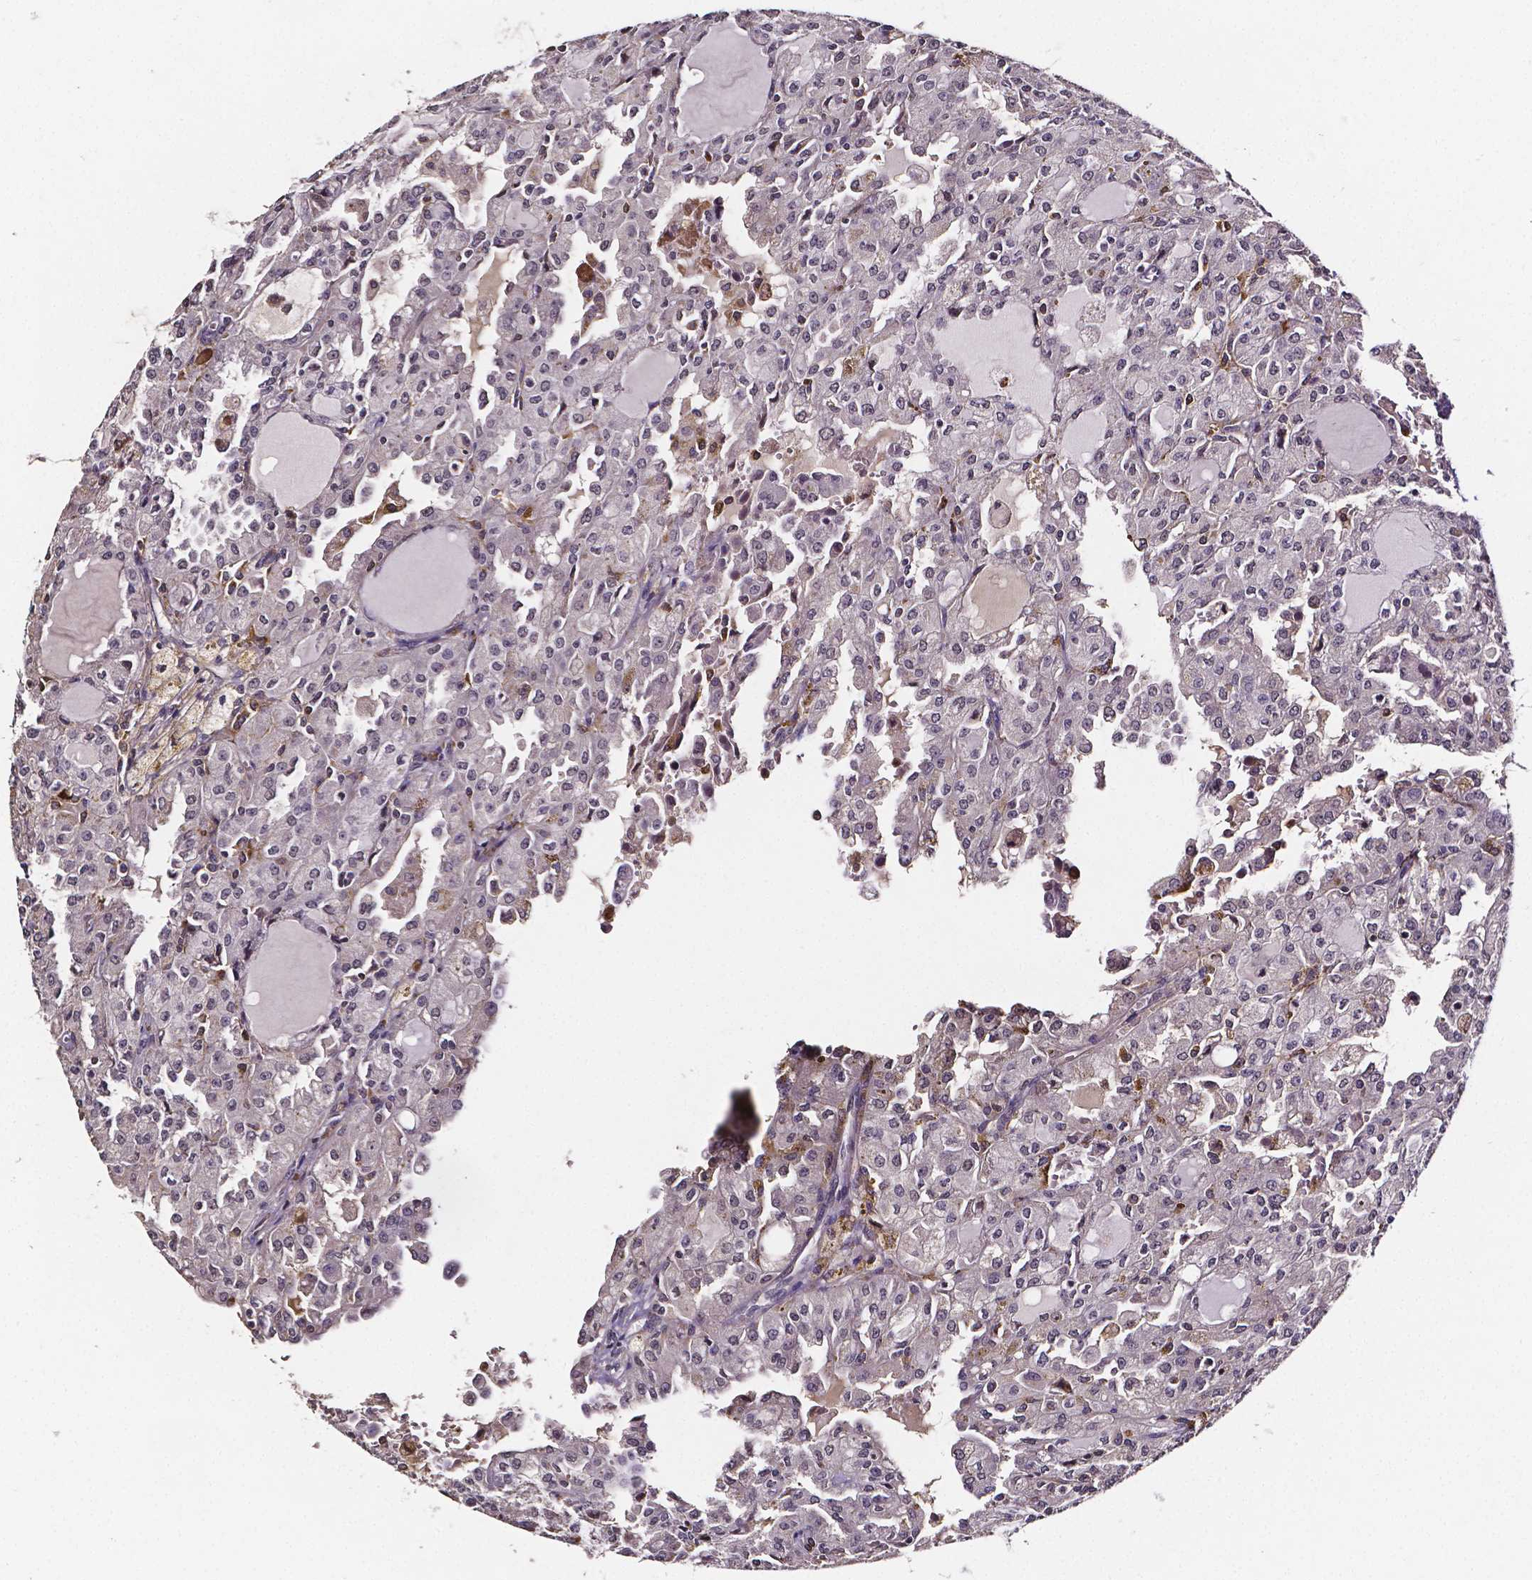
{"staining": {"intensity": "negative", "quantity": "none", "location": "none"}, "tissue": "head and neck cancer", "cell_type": "Tumor cells", "image_type": "cancer", "snomed": [{"axis": "morphology", "description": "Adenocarcinoma, NOS"}, {"axis": "topography", "description": "Head-Neck"}], "caption": "The immunohistochemistry (IHC) micrograph has no significant staining in tumor cells of head and neck cancer (adenocarcinoma) tissue.", "gene": "NRGN", "patient": {"sex": "male", "age": 64}}